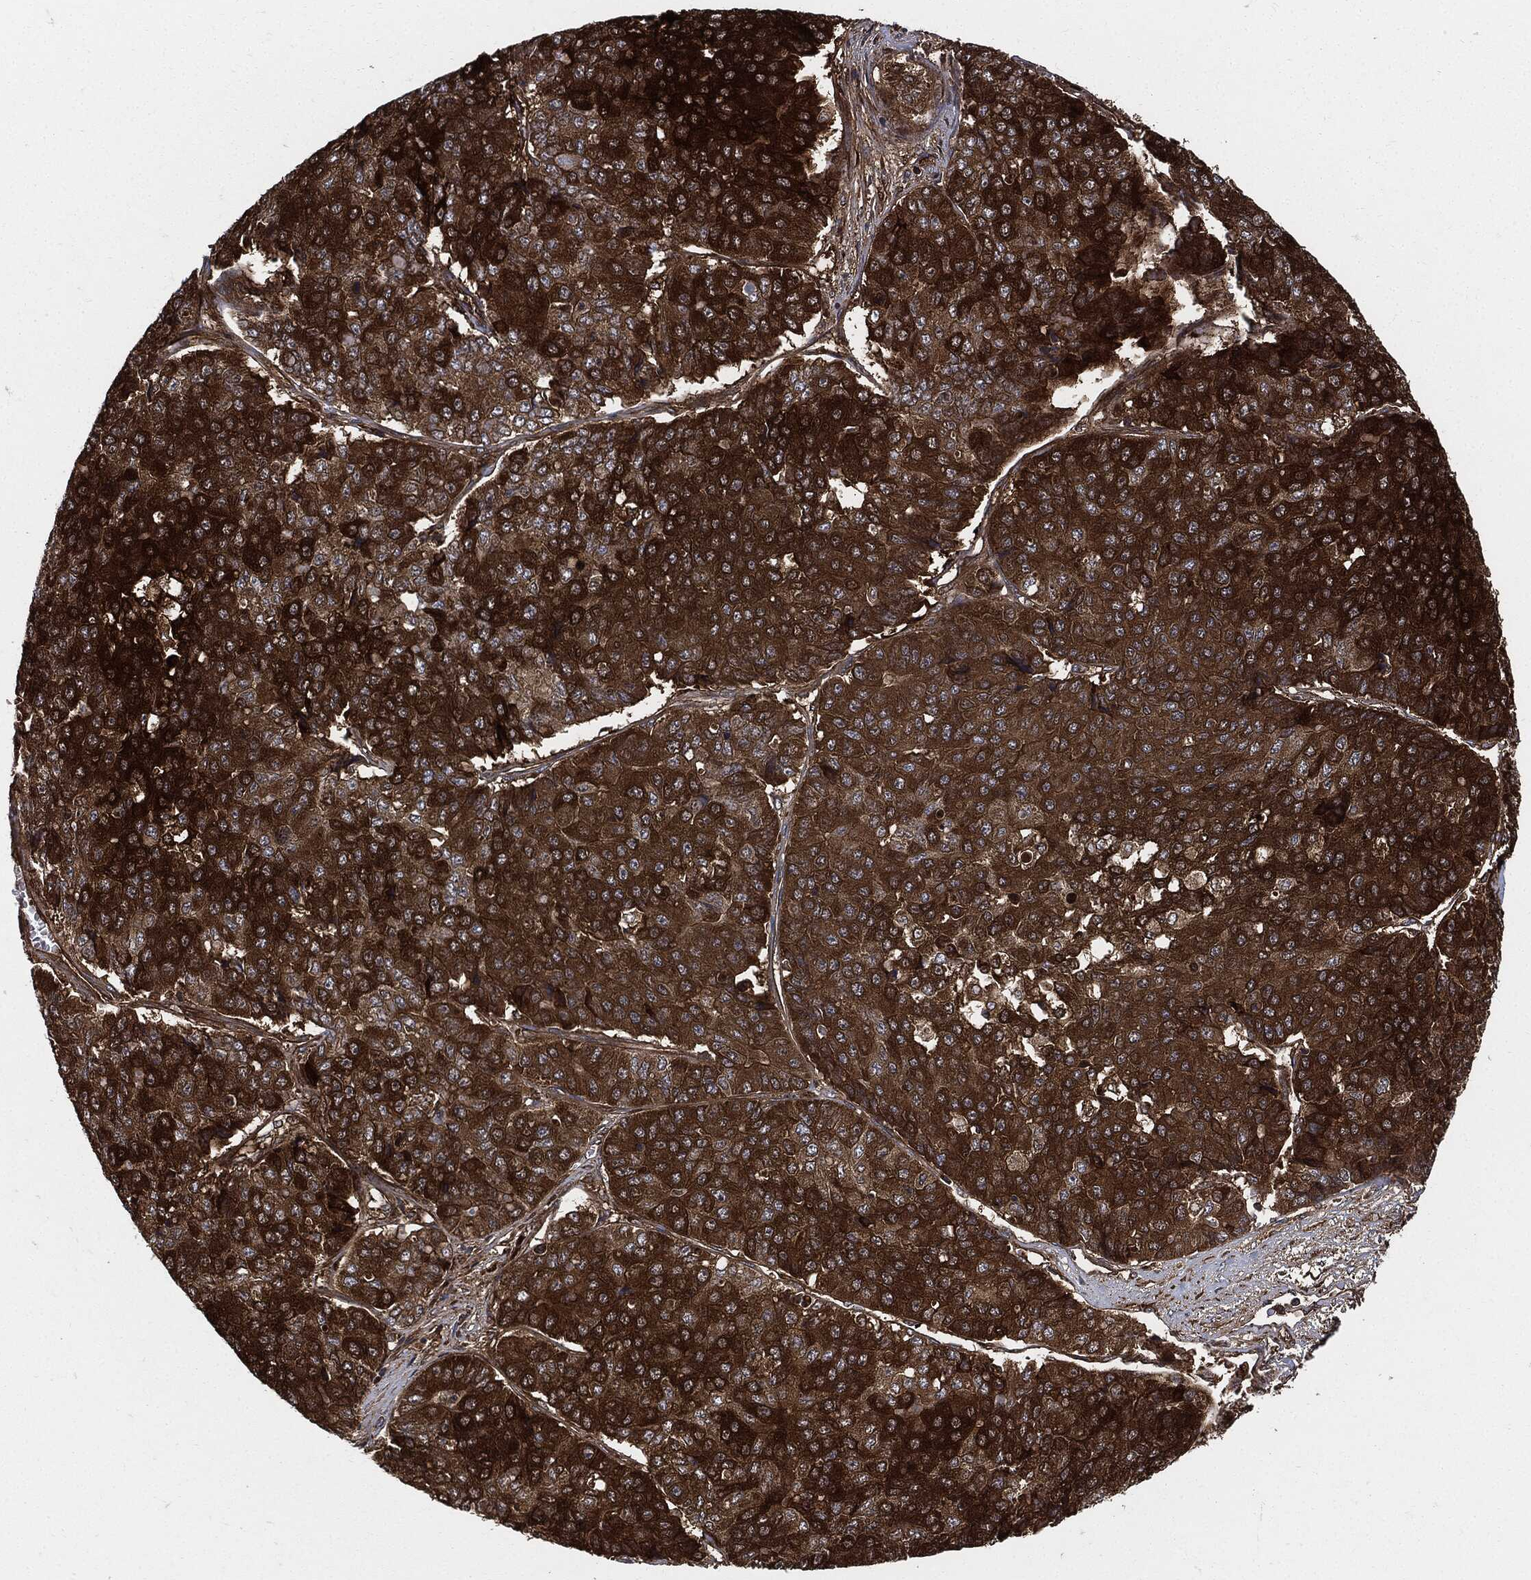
{"staining": {"intensity": "strong", "quantity": ">75%", "location": "cytoplasmic/membranous"}, "tissue": "pancreatic cancer", "cell_type": "Tumor cells", "image_type": "cancer", "snomed": [{"axis": "morphology", "description": "Normal tissue, NOS"}, {"axis": "morphology", "description": "Adenocarcinoma, NOS"}, {"axis": "topography", "description": "Pancreas"}, {"axis": "topography", "description": "Duodenum"}], "caption": "Pancreatic adenocarcinoma tissue reveals strong cytoplasmic/membranous expression in approximately >75% of tumor cells Using DAB (3,3'-diaminobenzidine) (brown) and hematoxylin (blue) stains, captured at high magnification using brightfield microscopy.", "gene": "XPNPEP1", "patient": {"sex": "male", "age": 50}}